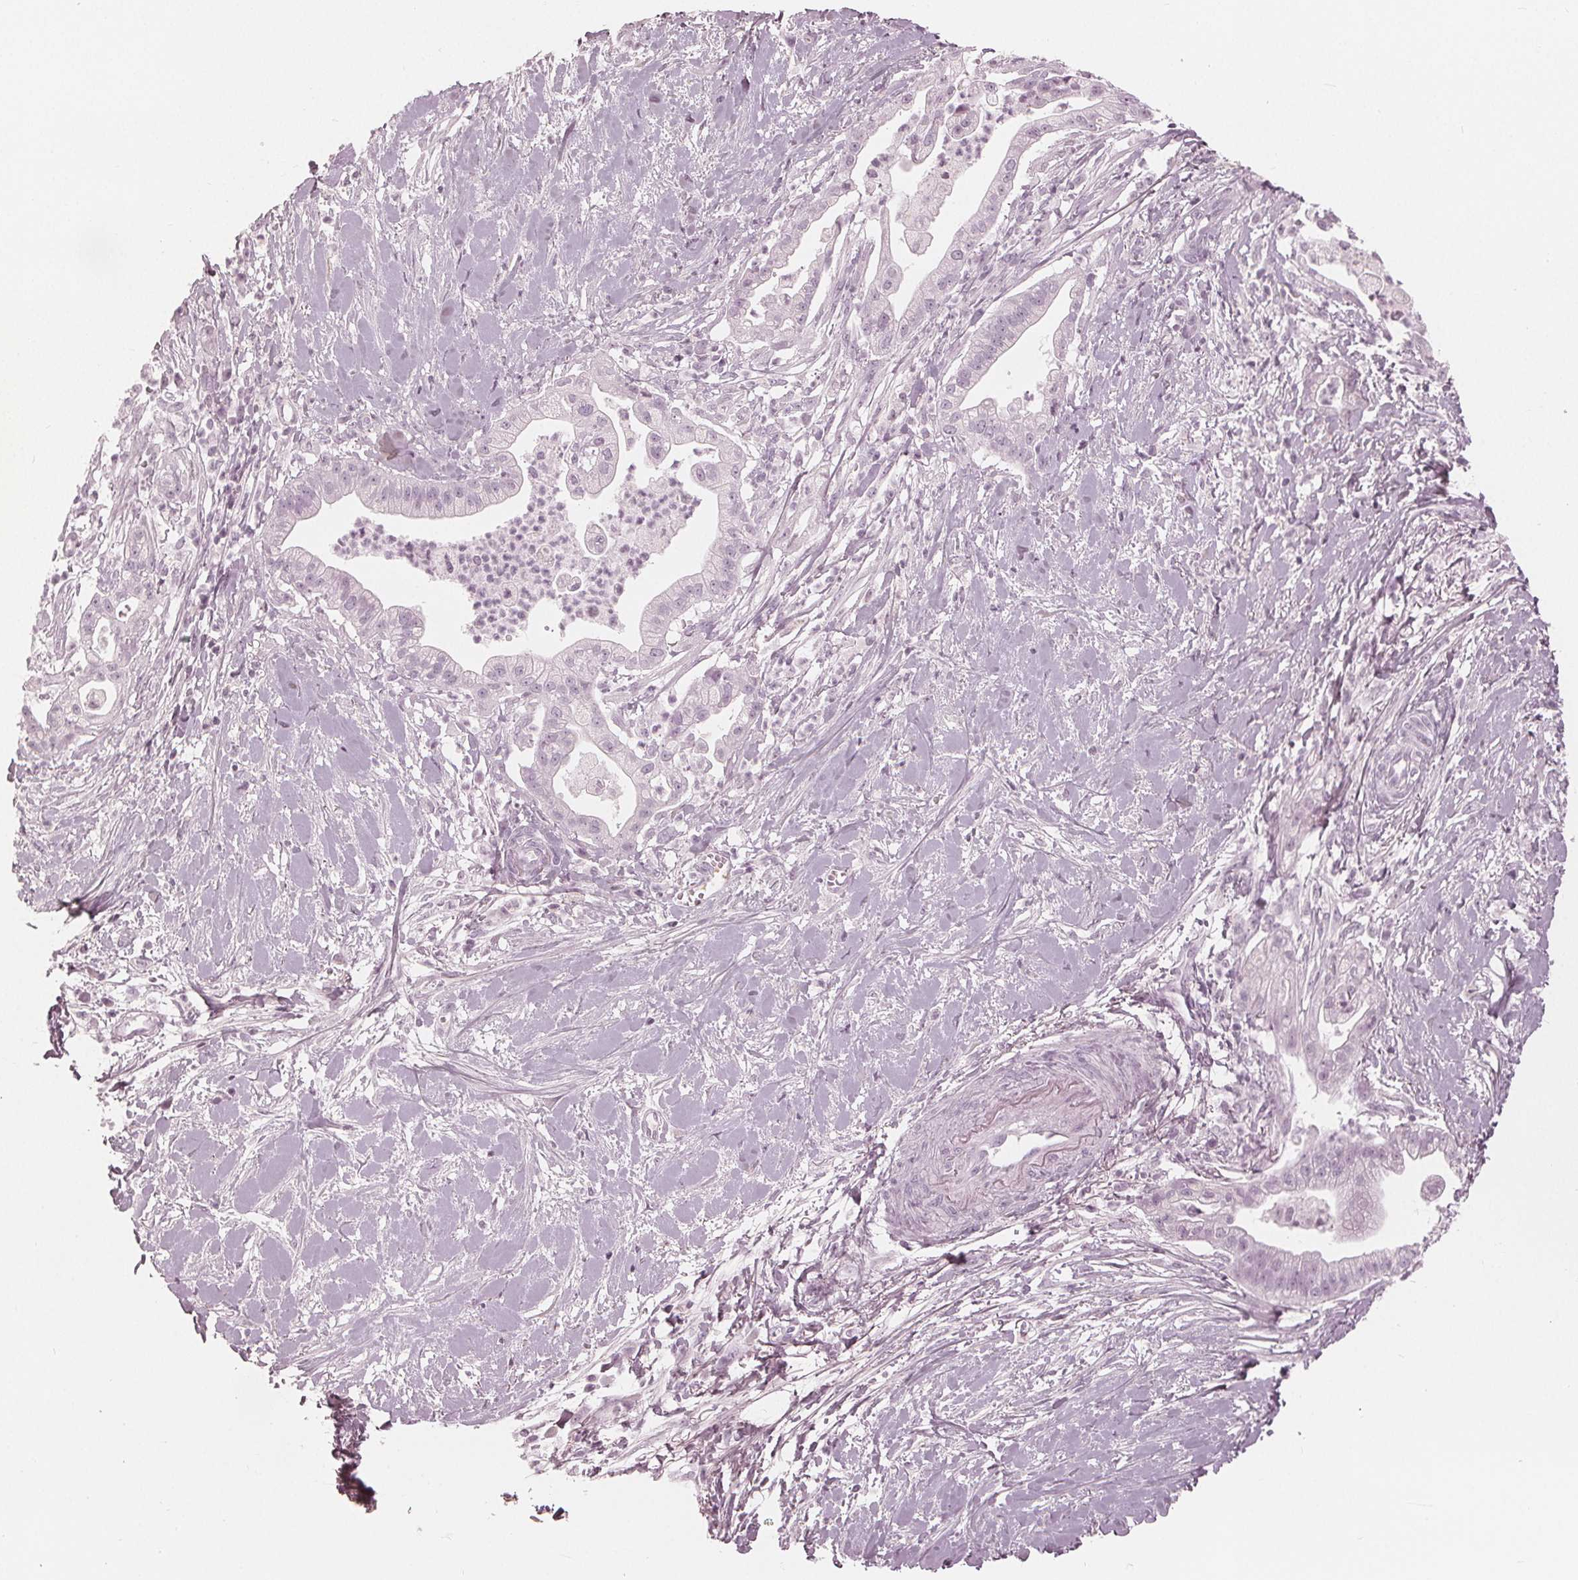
{"staining": {"intensity": "negative", "quantity": "none", "location": "none"}, "tissue": "pancreatic cancer", "cell_type": "Tumor cells", "image_type": "cancer", "snomed": [{"axis": "morphology", "description": "Normal tissue, NOS"}, {"axis": "morphology", "description": "Adenocarcinoma, NOS"}, {"axis": "topography", "description": "Lymph node"}, {"axis": "topography", "description": "Pancreas"}], "caption": "A micrograph of adenocarcinoma (pancreatic) stained for a protein displays no brown staining in tumor cells. (Stains: DAB (3,3'-diaminobenzidine) immunohistochemistry (IHC) with hematoxylin counter stain, Microscopy: brightfield microscopy at high magnification).", "gene": "PAEP", "patient": {"sex": "female", "age": 58}}